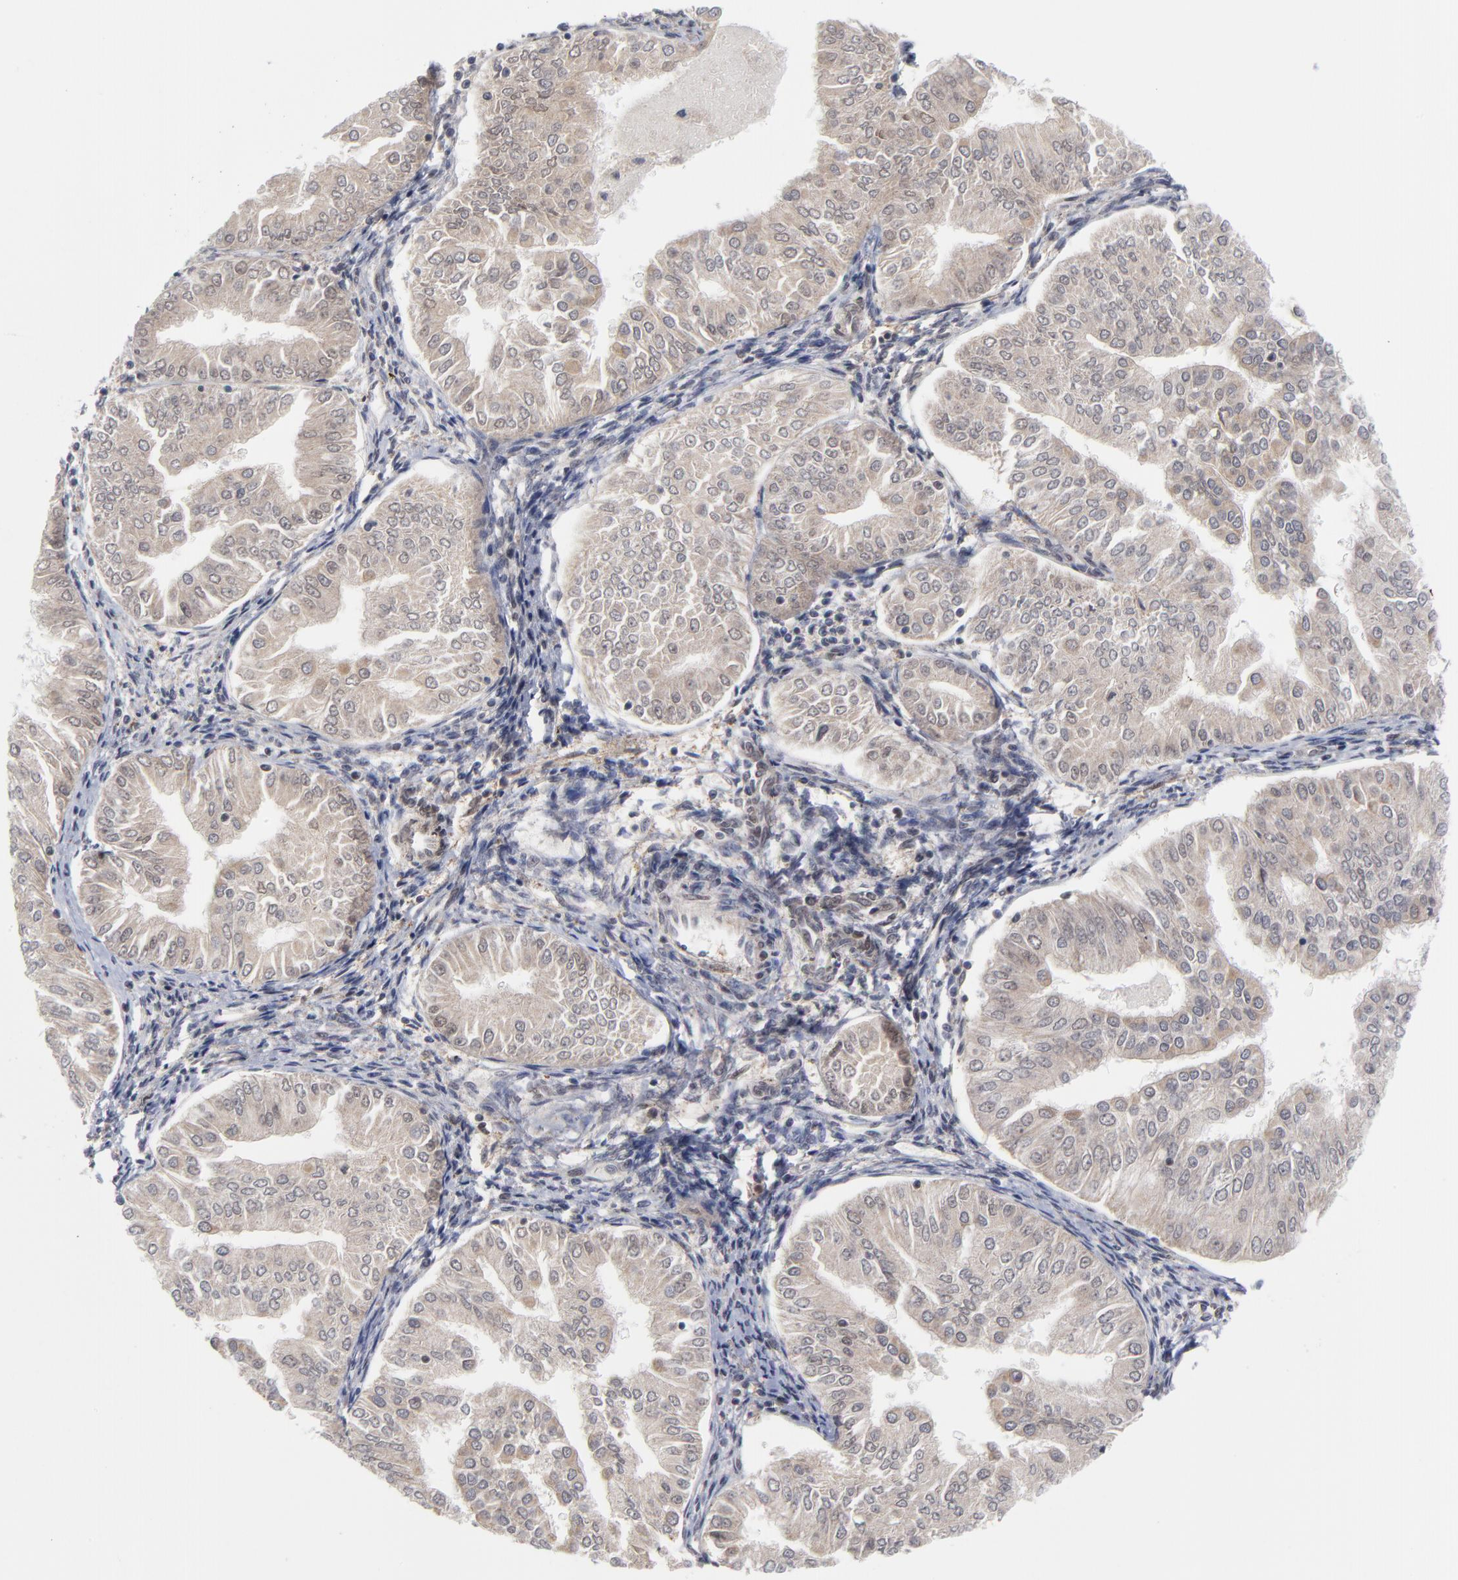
{"staining": {"intensity": "negative", "quantity": "none", "location": "none"}, "tissue": "endometrial cancer", "cell_type": "Tumor cells", "image_type": "cancer", "snomed": [{"axis": "morphology", "description": "Adenocarcinoma, NOS"}, {"axis": "topography", "description": "Endometrium"}], "caption": "Immunohistochemistry (IHC) of endometrial adenocarcinoma reveals no positivity in tumor cells.", "gene": "ZNF419", "patient": {"sex": "female", "age": 53}}